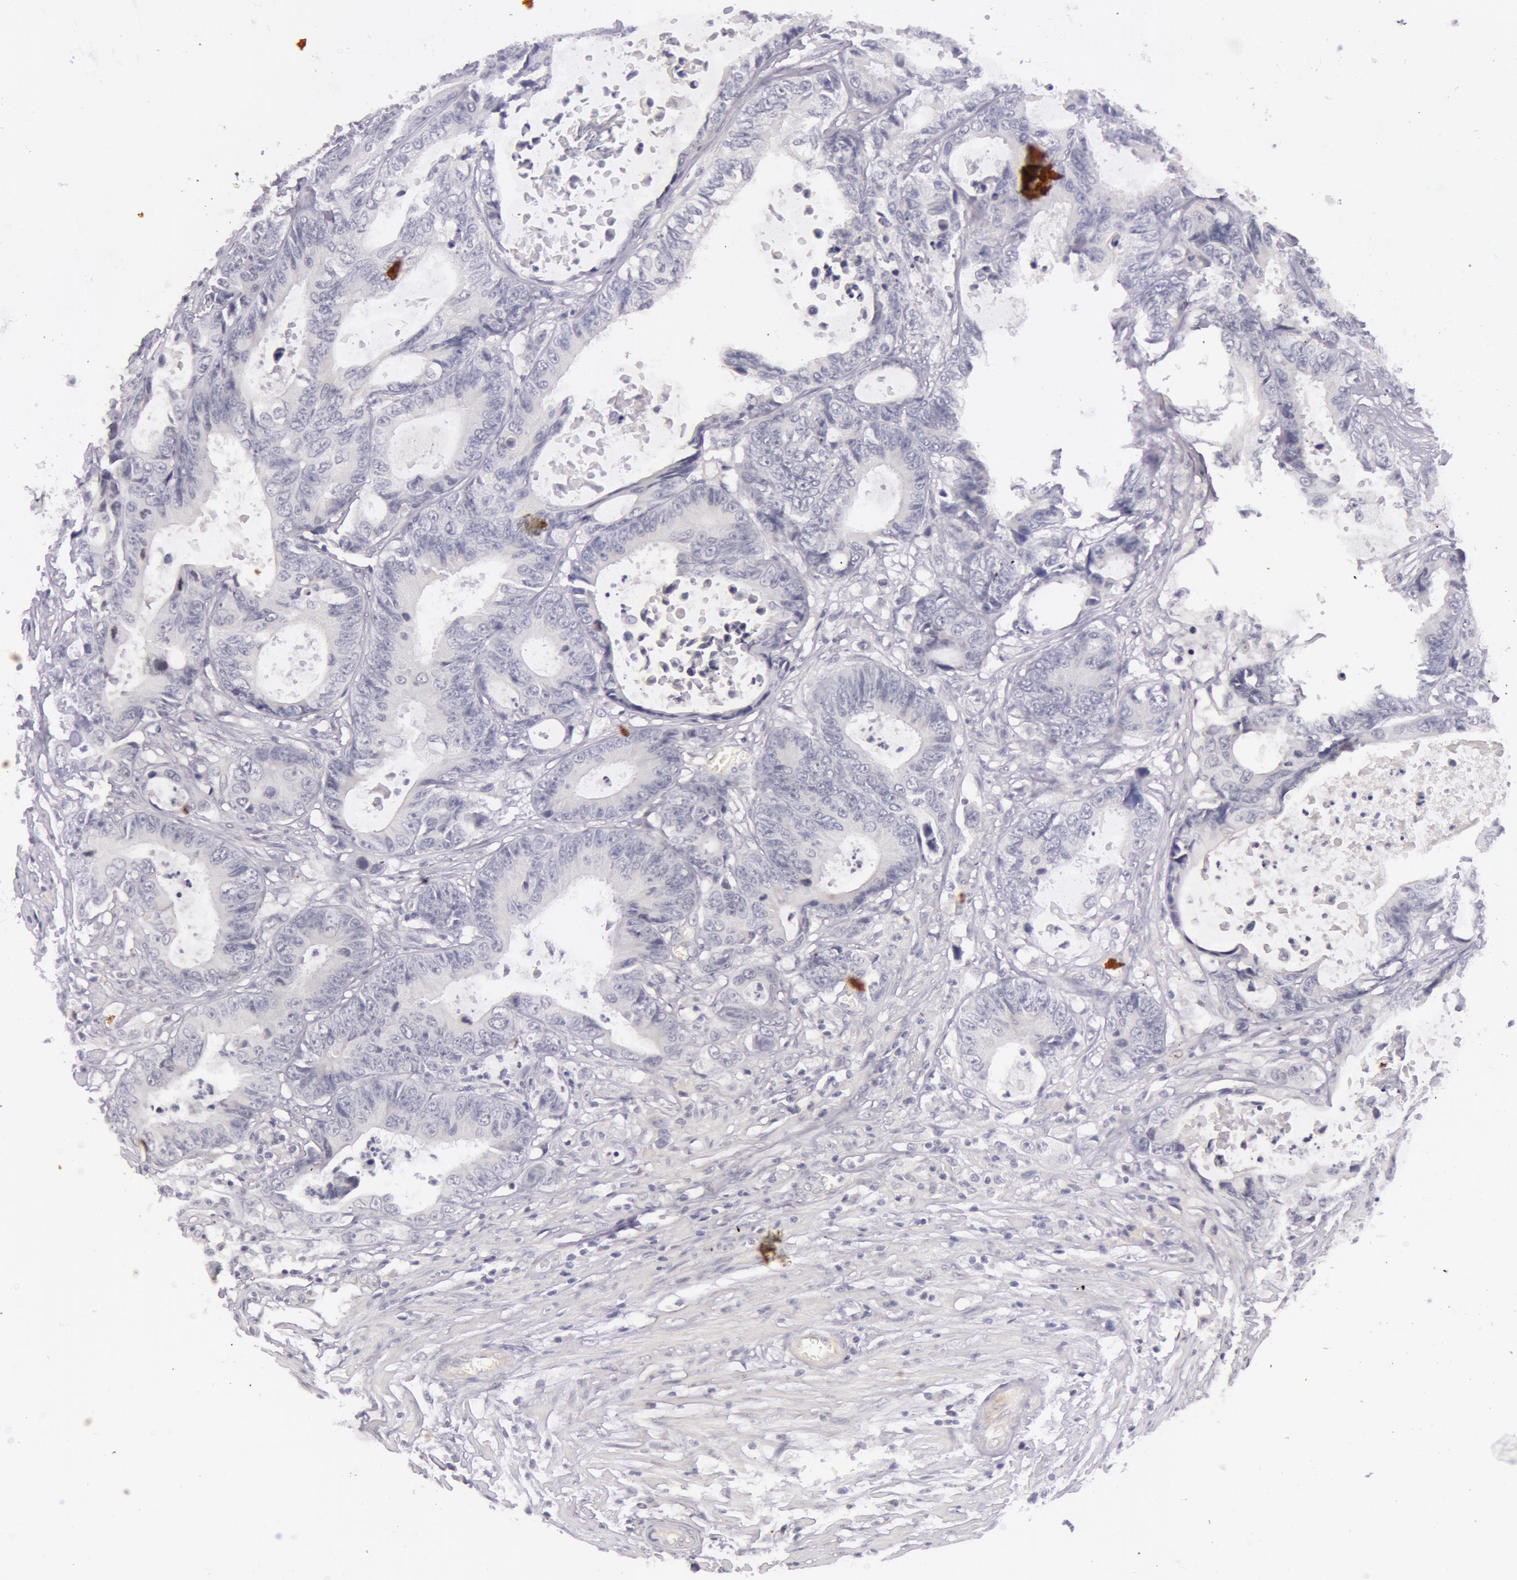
{"staining": {"intensity": "negative", "quantity": "none", "location": "none"}, "tissue": "colorectal cancer", "cell_type": "Tumor cells", "image_type": "cancer", "snomed": [{"axis": "morphology", "description": "Adenocarcinoma, NOS"}, {"axis": "topography", "description": "Rectum"}], "caption": "Immunohistochemical staining of human colorectal cancer exhibits no significant staining in tumor cells.", "gene": "RBMY1F", "patient": {"sex": "female", "age": 98}}